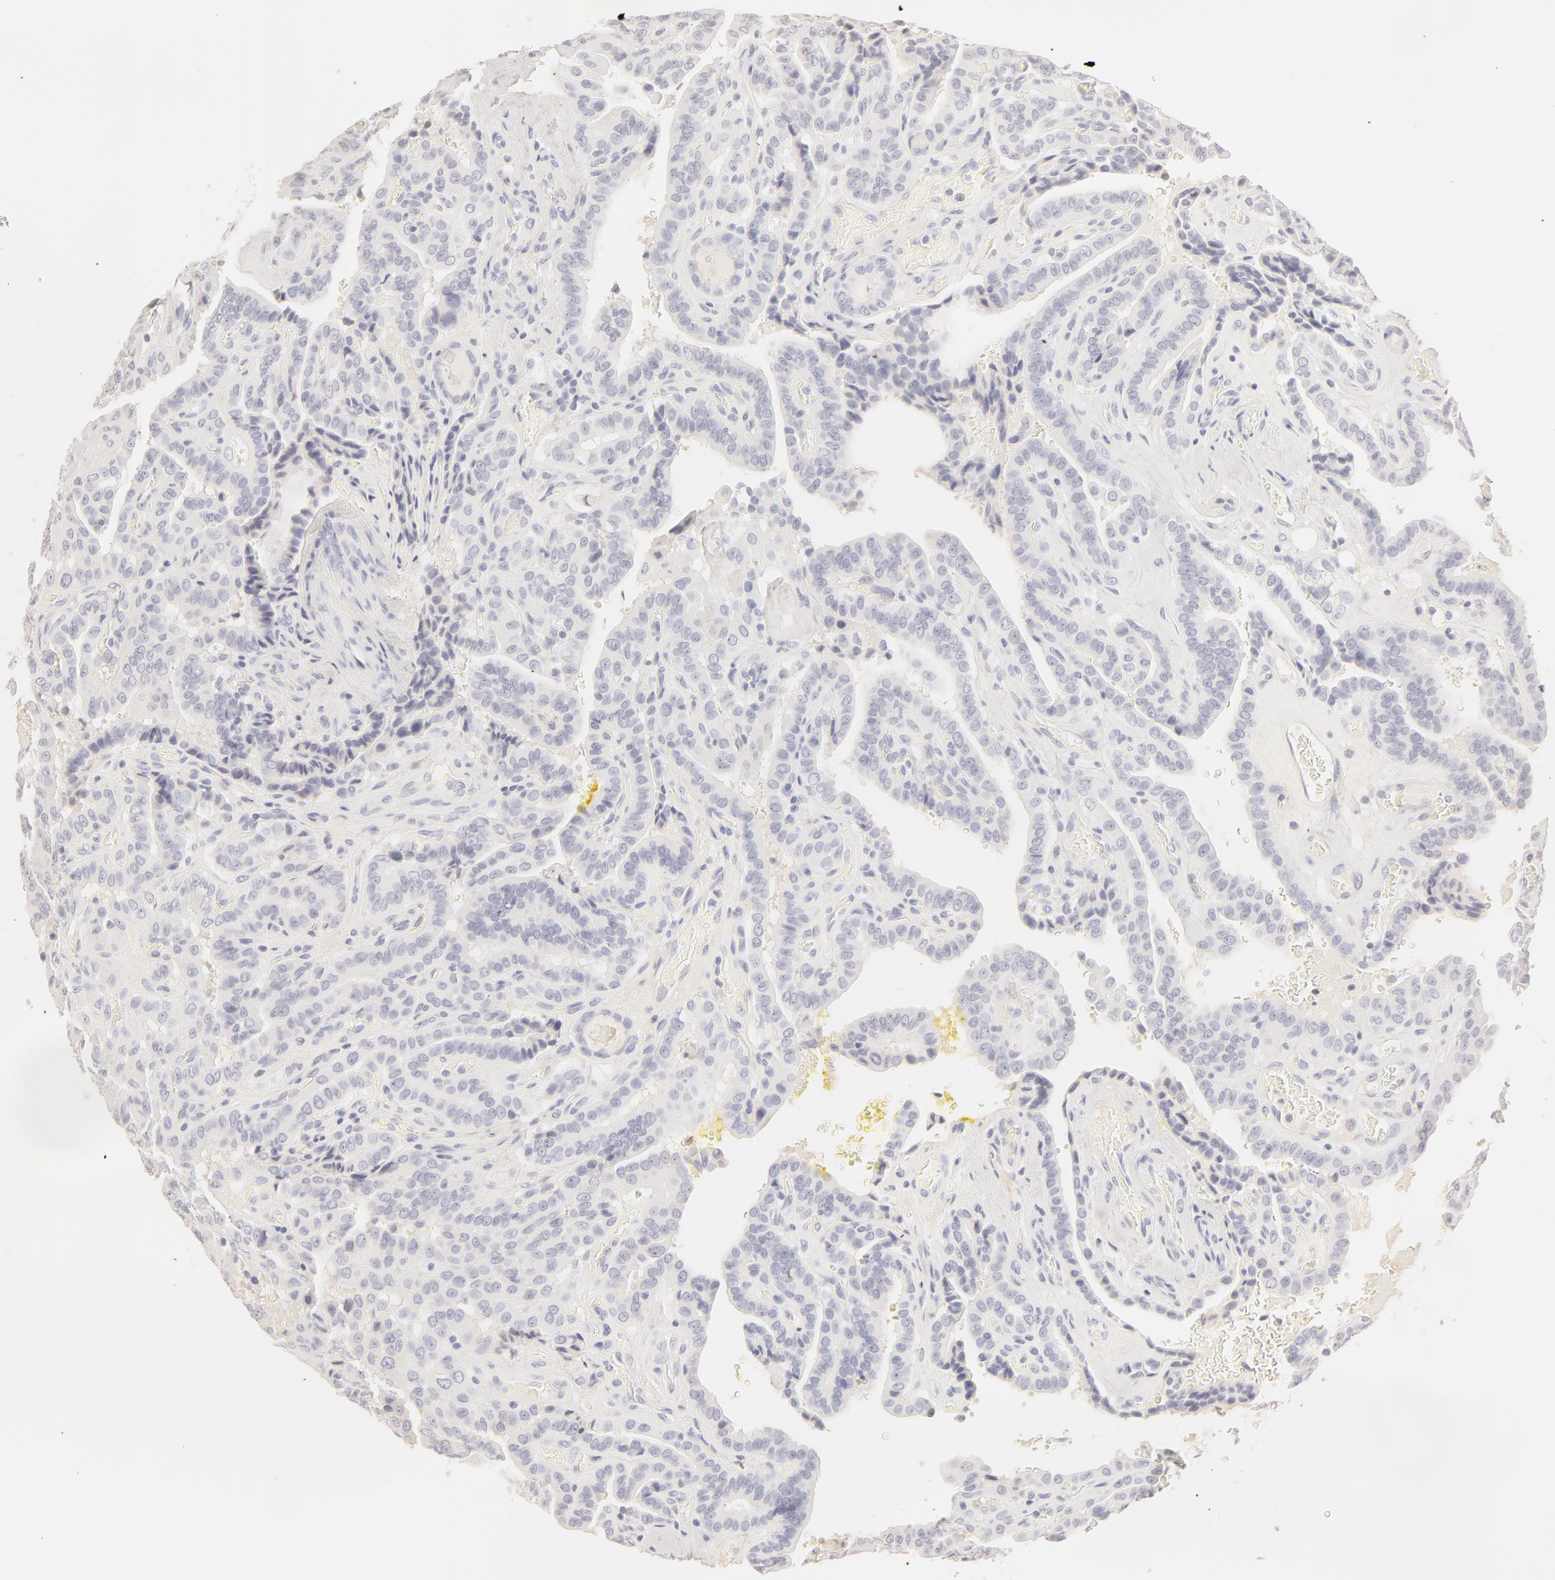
{"staining": {"intensity": "negative", "quantity": "none", "location": "none"}, "tissue": "thyroid cancer", "cell_type": "Tumor cells", "image_type": "cancer", "snomed": [{"axis": "morphology", "description": "Papillary adenocarcinoma, NOS"}, {"axis": "topography", "description": "Thyroid gland"}], "caption": "DAB immunohistochemical staining of human papillary adenocarcinoma (thyroid) shows no significant positivity in tumor cells. (DAB (3,3'-diaminobenzidine) IHC with hematoxylin counter stain).", "gene": "LGALS7B", "patient": {"sex": "male", "age": 87}}